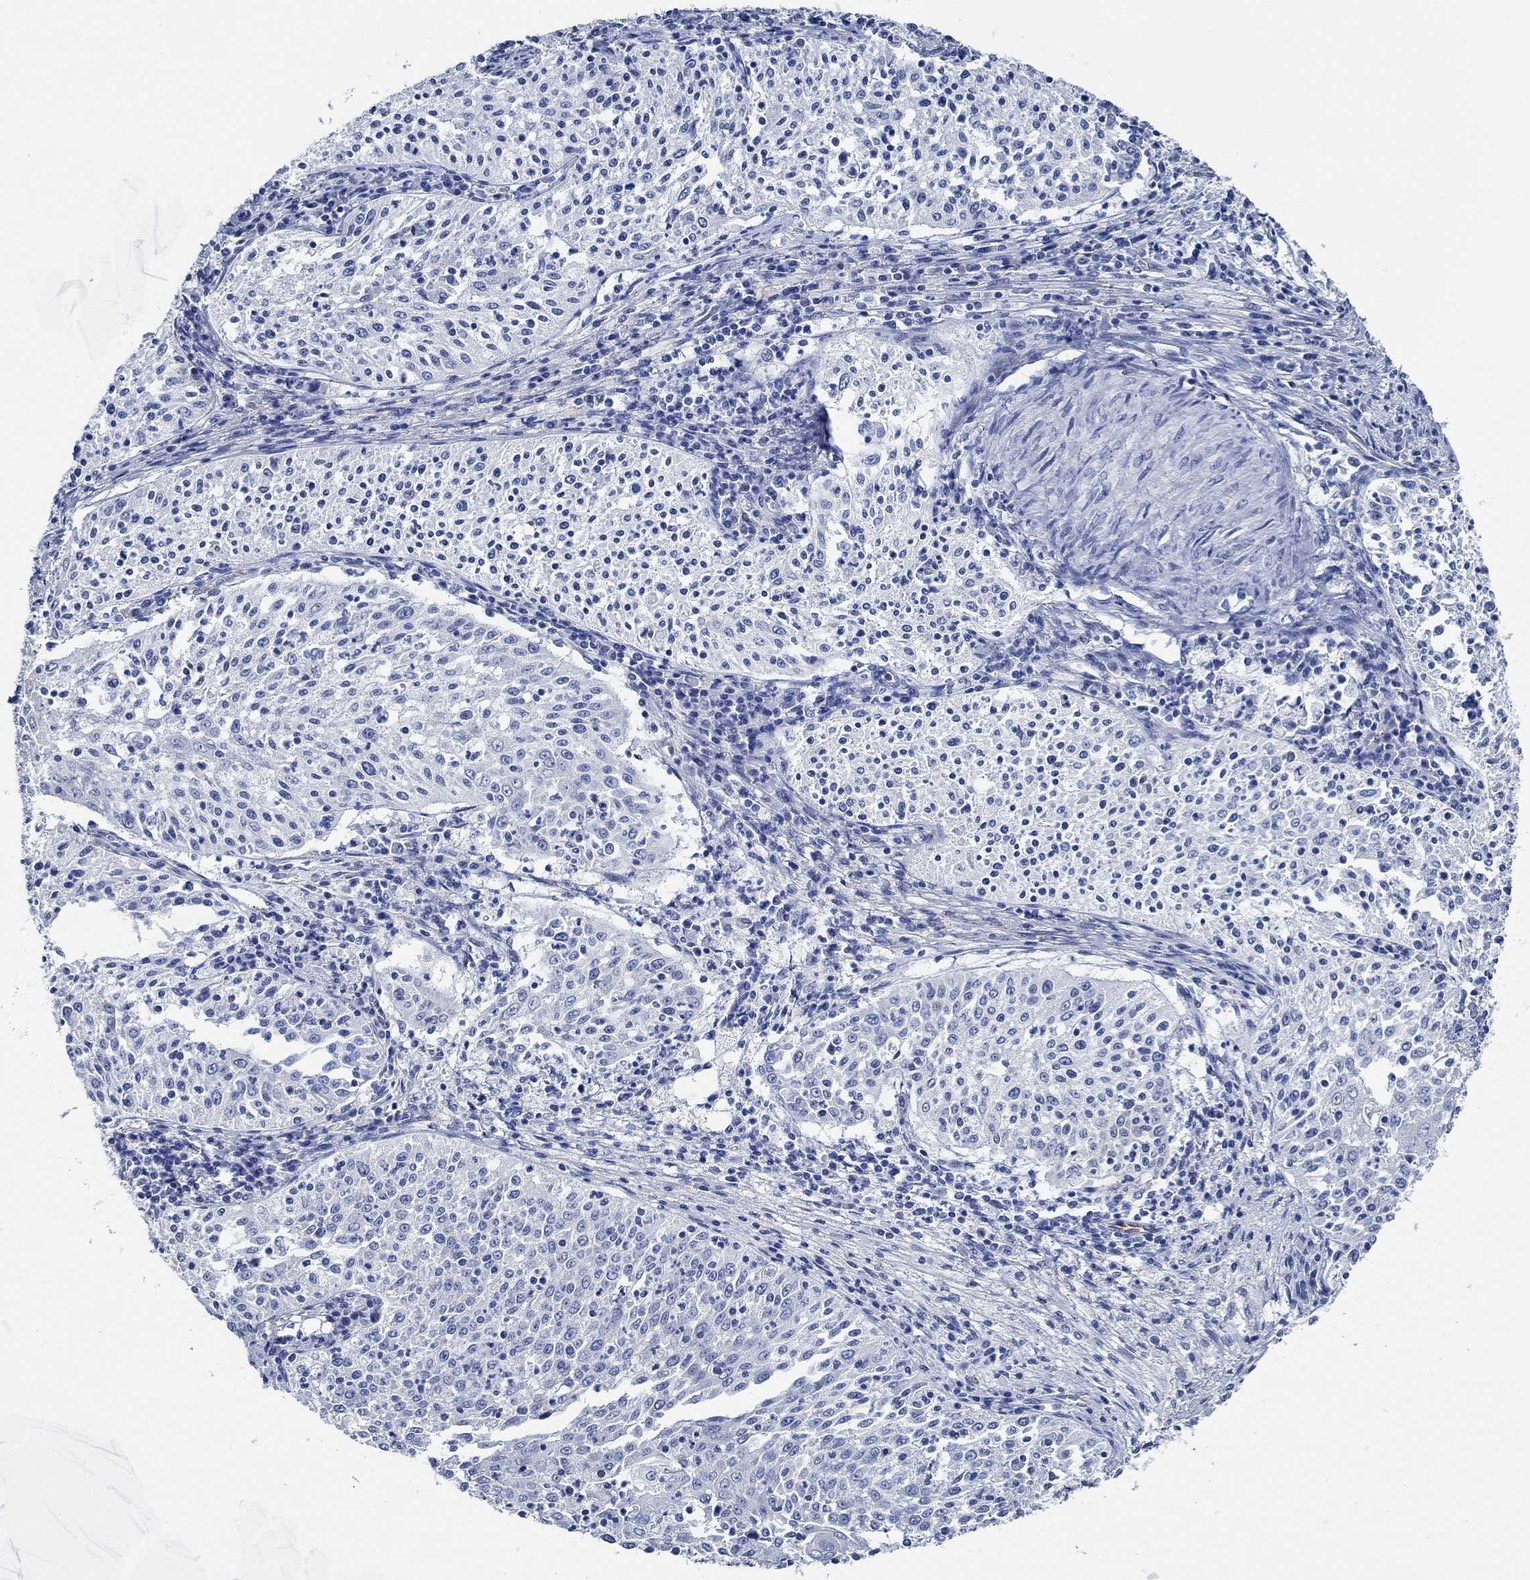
{"staining": {"intensity": "negative", "quantity": "none", "location": "none"}, "tissue": "cervical cancer", "cell_type": "Tumor cells", "image_type": "cancer", "snomed": [{"axis": "morphology", "description": "Squamous cell carcinoma, NOS"}, {"axis": "topography", "description": "Cervix"}], "caption": "IHC histopathology image of neoplastic tissue: squamous cell carcinoma (cervical) stained with DAB (3,3'-diaminobenzidine) exhibits no significant protein positivity in tumor cells.", "gene": "HECW2", "patient": {"sex": "female", "age": 41}}